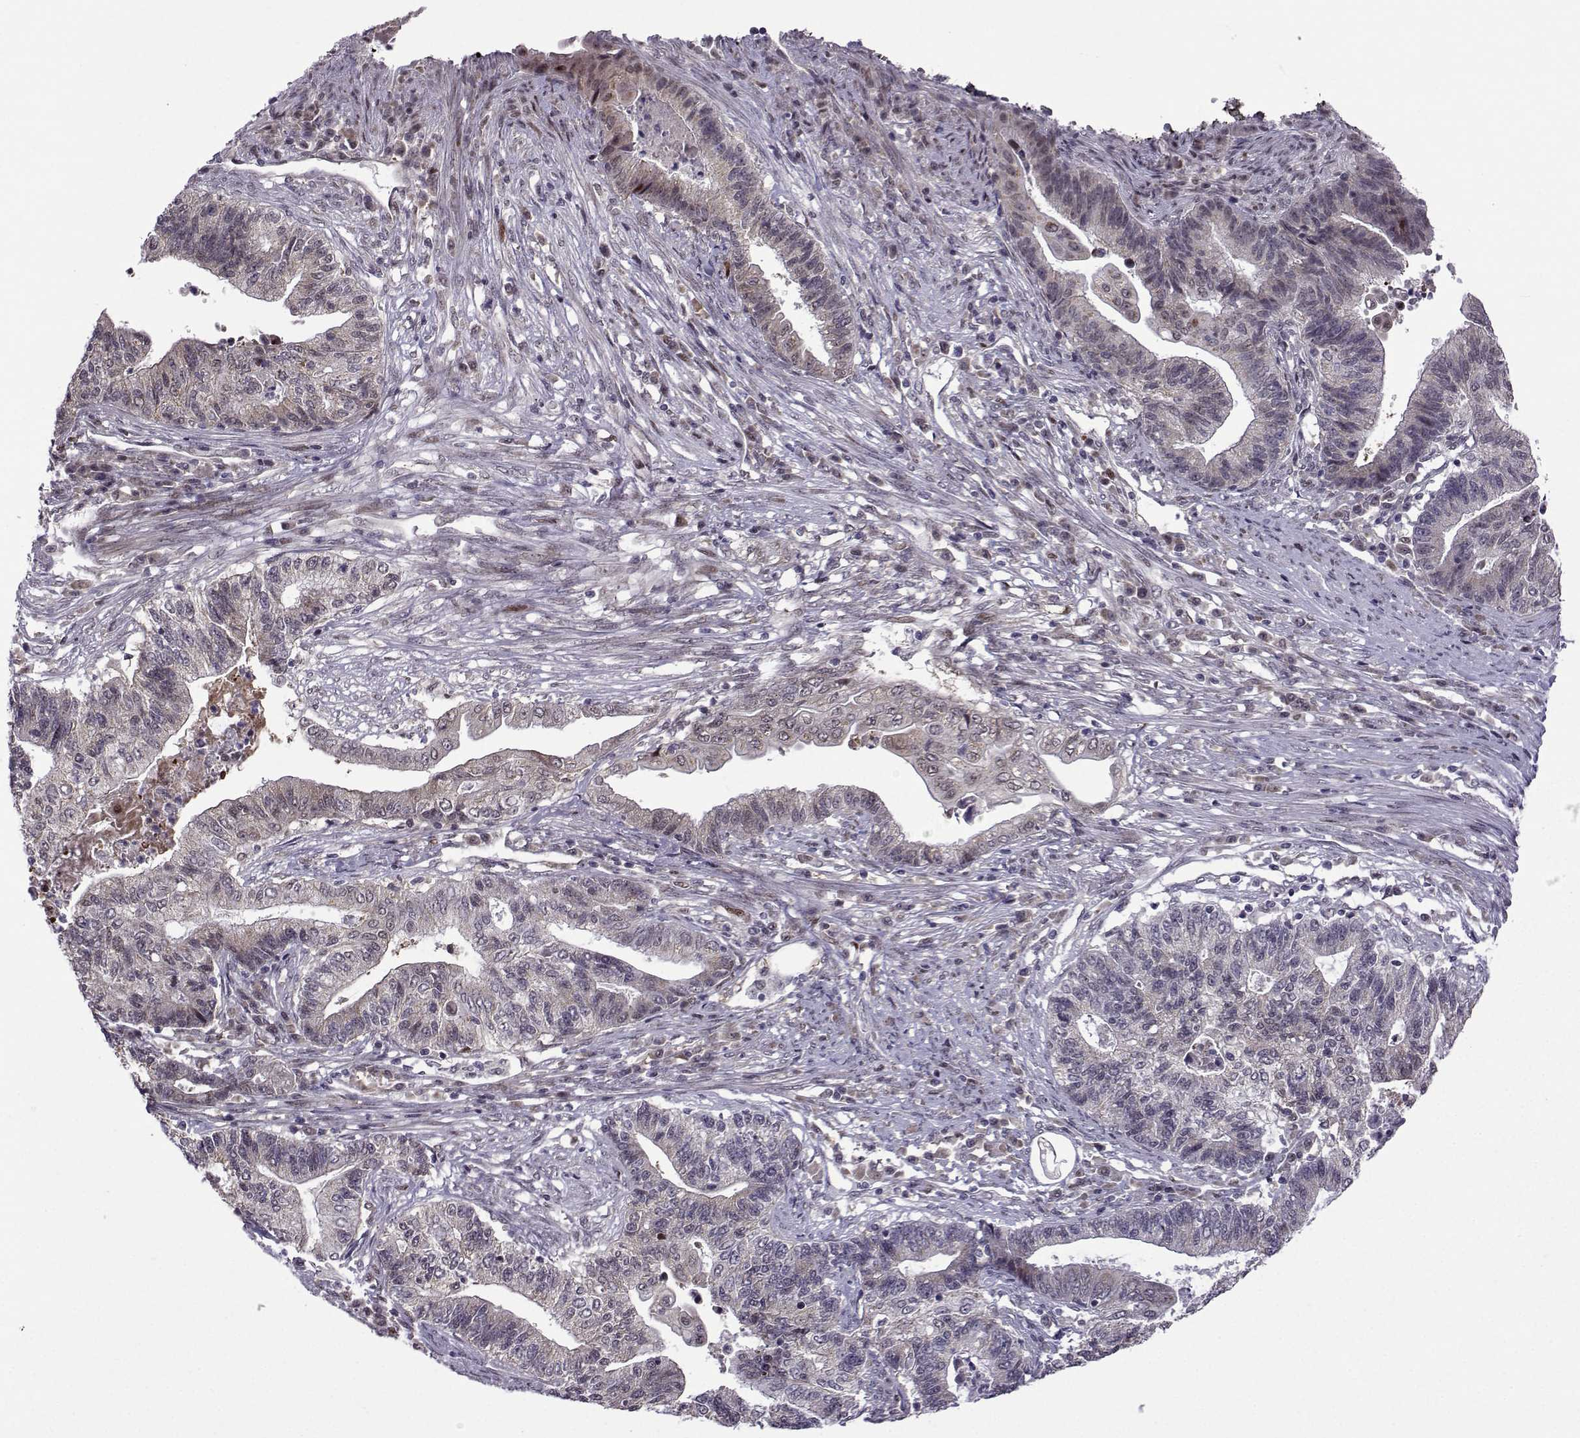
{"staining": {"intensity": "weak", "quantity": "25%-75%", "location": "cytoplasmic/membranous"}, "tissue": "endometrial cancer", "cell_type": "Tumor cells", "image_type": "cancer", "snomed": [{"axis": "morphology", "description": "Adenocarcinoma, NOS"}, {"axis": "topography", "description": "Uterus"}, {"axis": "topography", "description": "Endometrium"}], "caption": "Protein analysis of endometrial adenocarcinoma tissue reveals weak cytoplasmic/membranous positivity in approximately 25%-75% of tumor cells.", "gene": "FGF3", "patient": {"sex": "female", "age": 54}}